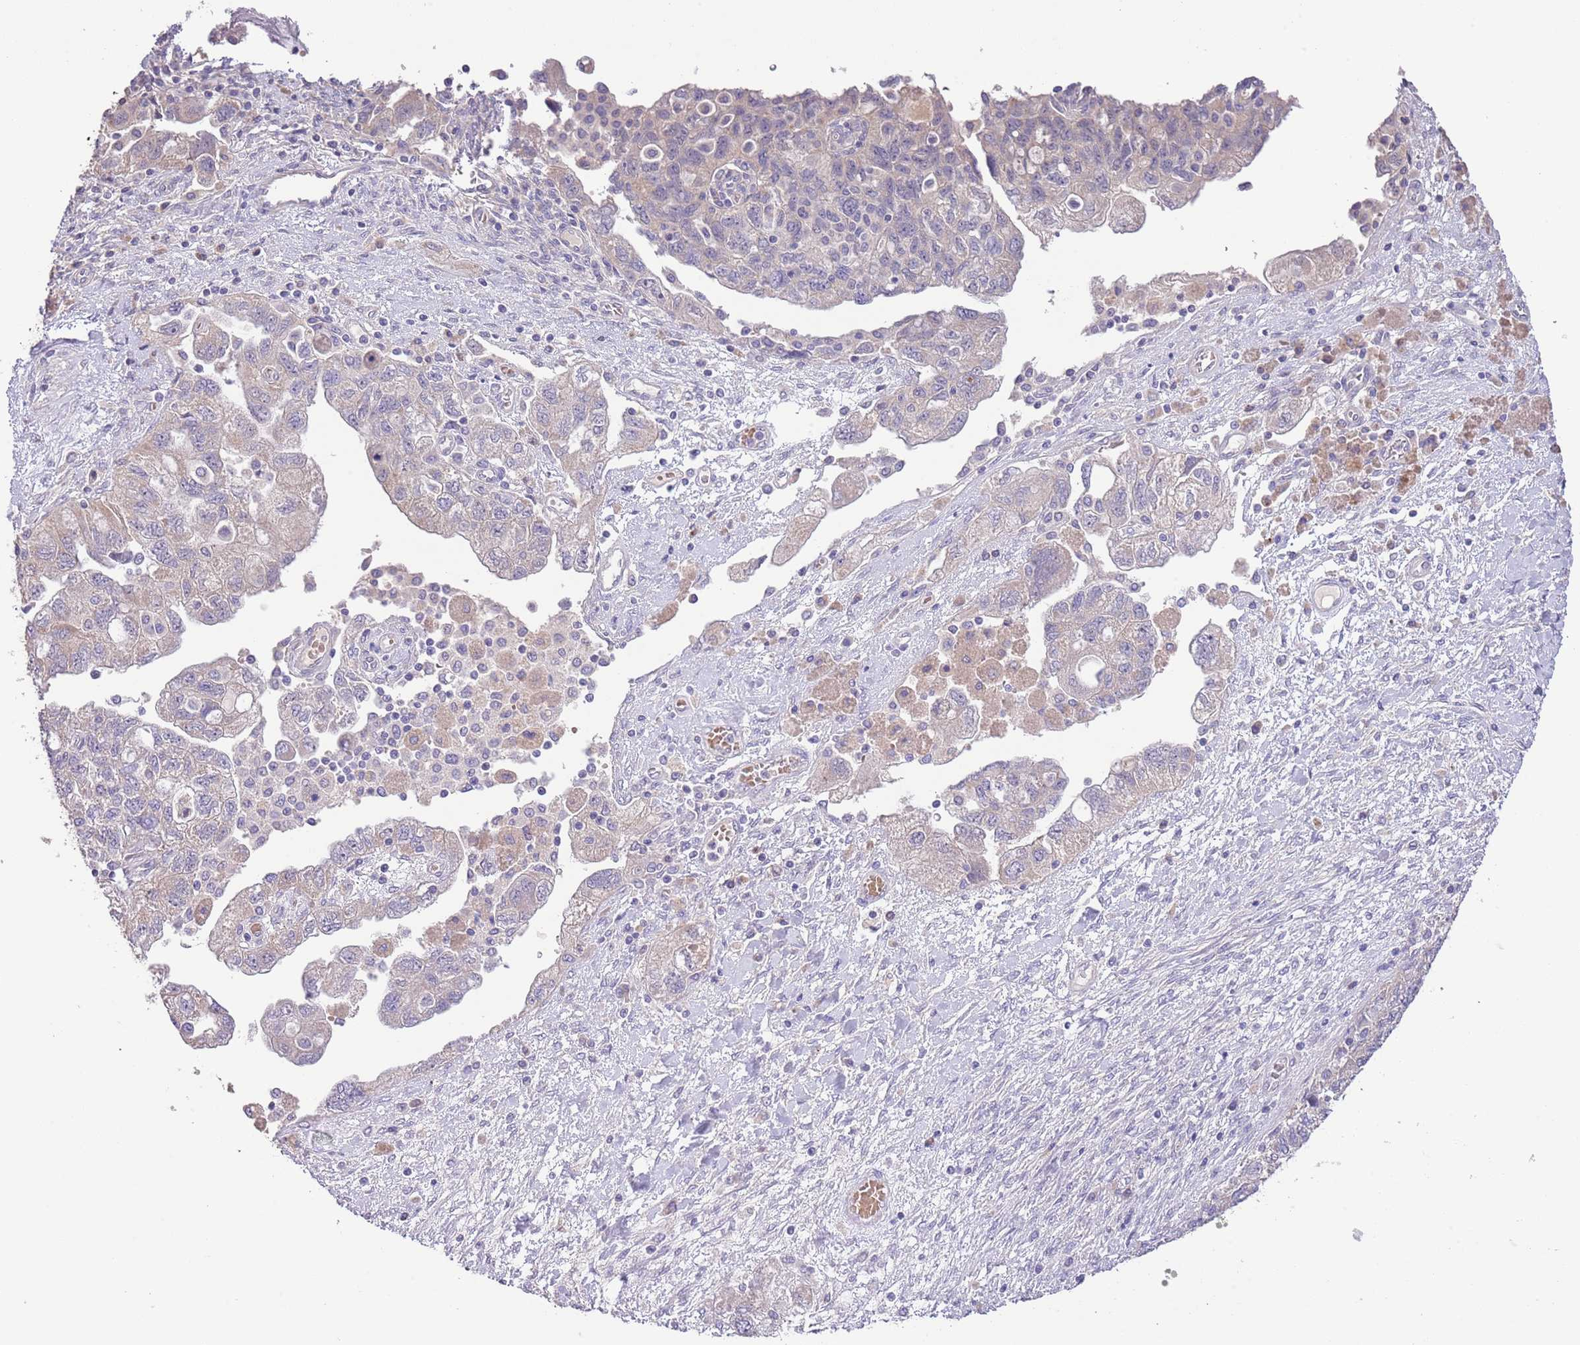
{"staining": {"intensity": "negative", "quantity": "none", "location": "none"}, "tissue": "ovarian cancer", "cell_type": "Tumor cells", "image_type": "cancer", "snomed": [{"axis": "morphology", "description": "Carcinoma, NOS"}, {"axis": "morphology", "description": "Cystadenocarcinoma, serous, NOS"}, {"axis": "topography", "description": "Ovary"}], "caption": "There is no significant expression in tumor cells of ovarian cancer (carcinoma). (Brightfield microscopy of DAB IHC at high magnification).", "gene": "ZNF658", "patient": {"sex": "female", "age": 69}}